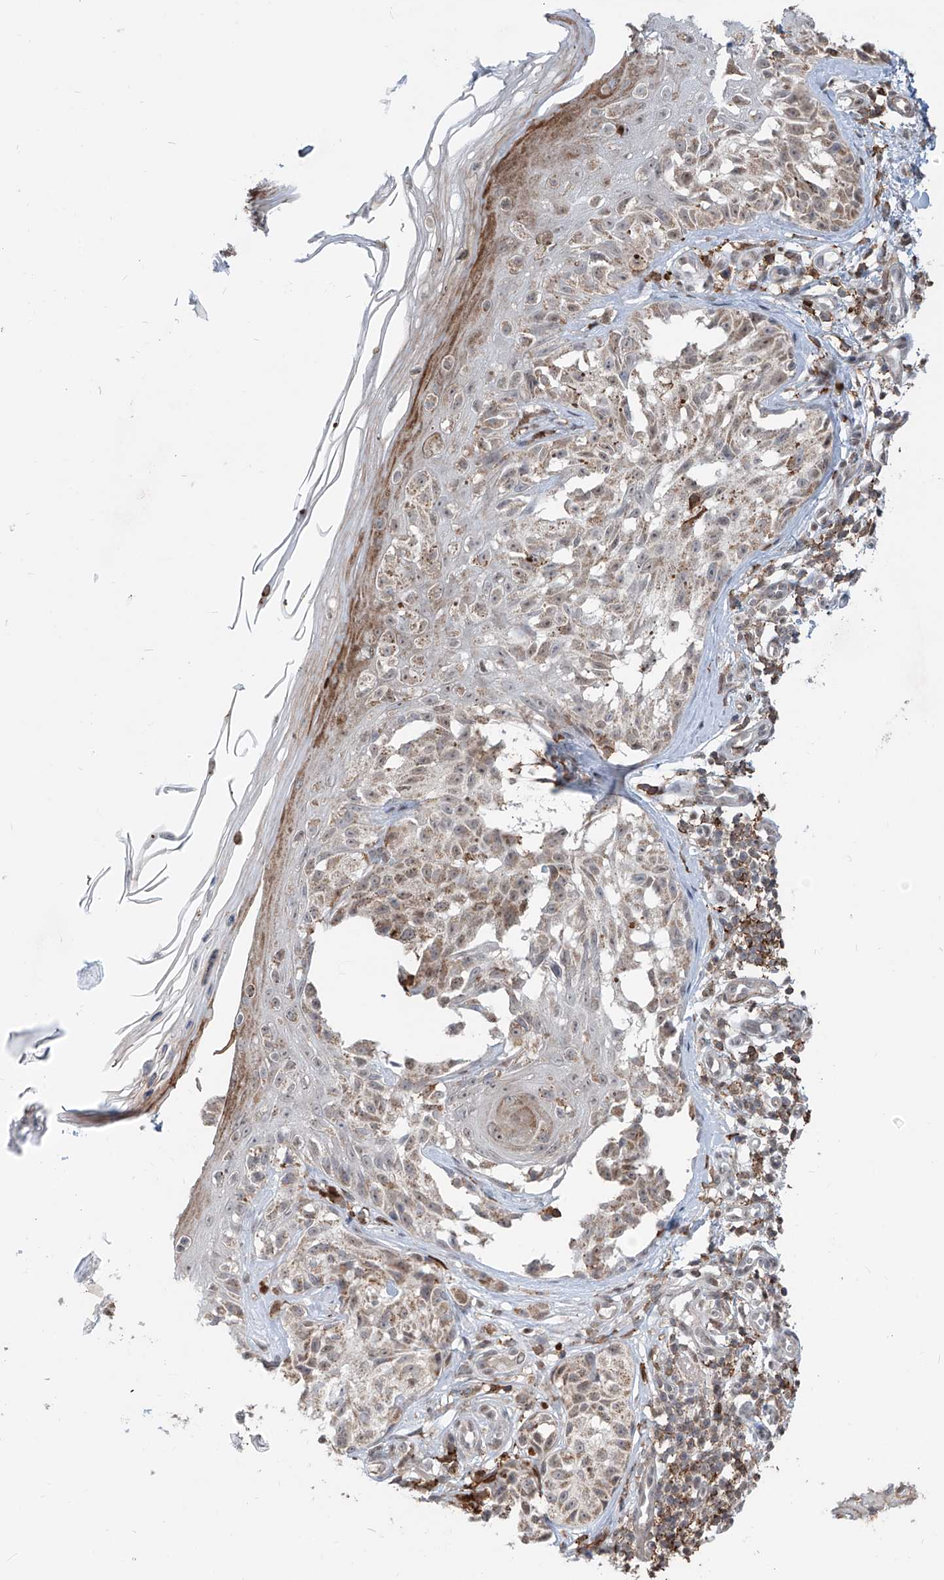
{"staining": {"intensity": "weak", "quantity": "25%-75%", "location": "cytoplasmic/membranous,nuclear"}, "tissue": "melanoma", "cell_type": "Tumor cells", "image_type": "cancer", "snomed": [{"axis": "morphology", "description": "Malignant melanoma, NOS"}, {"axis": "topography", "description": "Skin"}], "caption": "IHC micrograph of neoplastic tissue: human melanoma stained using immunohistochemistry (IHC) demonstrates low levels of weak protein expression localized specifically in the cytoplasmic/membranous and nuclear of tumor cells, appearing as a cytoplasmic/membranous and nuclear brown color.", "gene": "ZBTB48", "patient": {"sex": "female", "age": 50}}